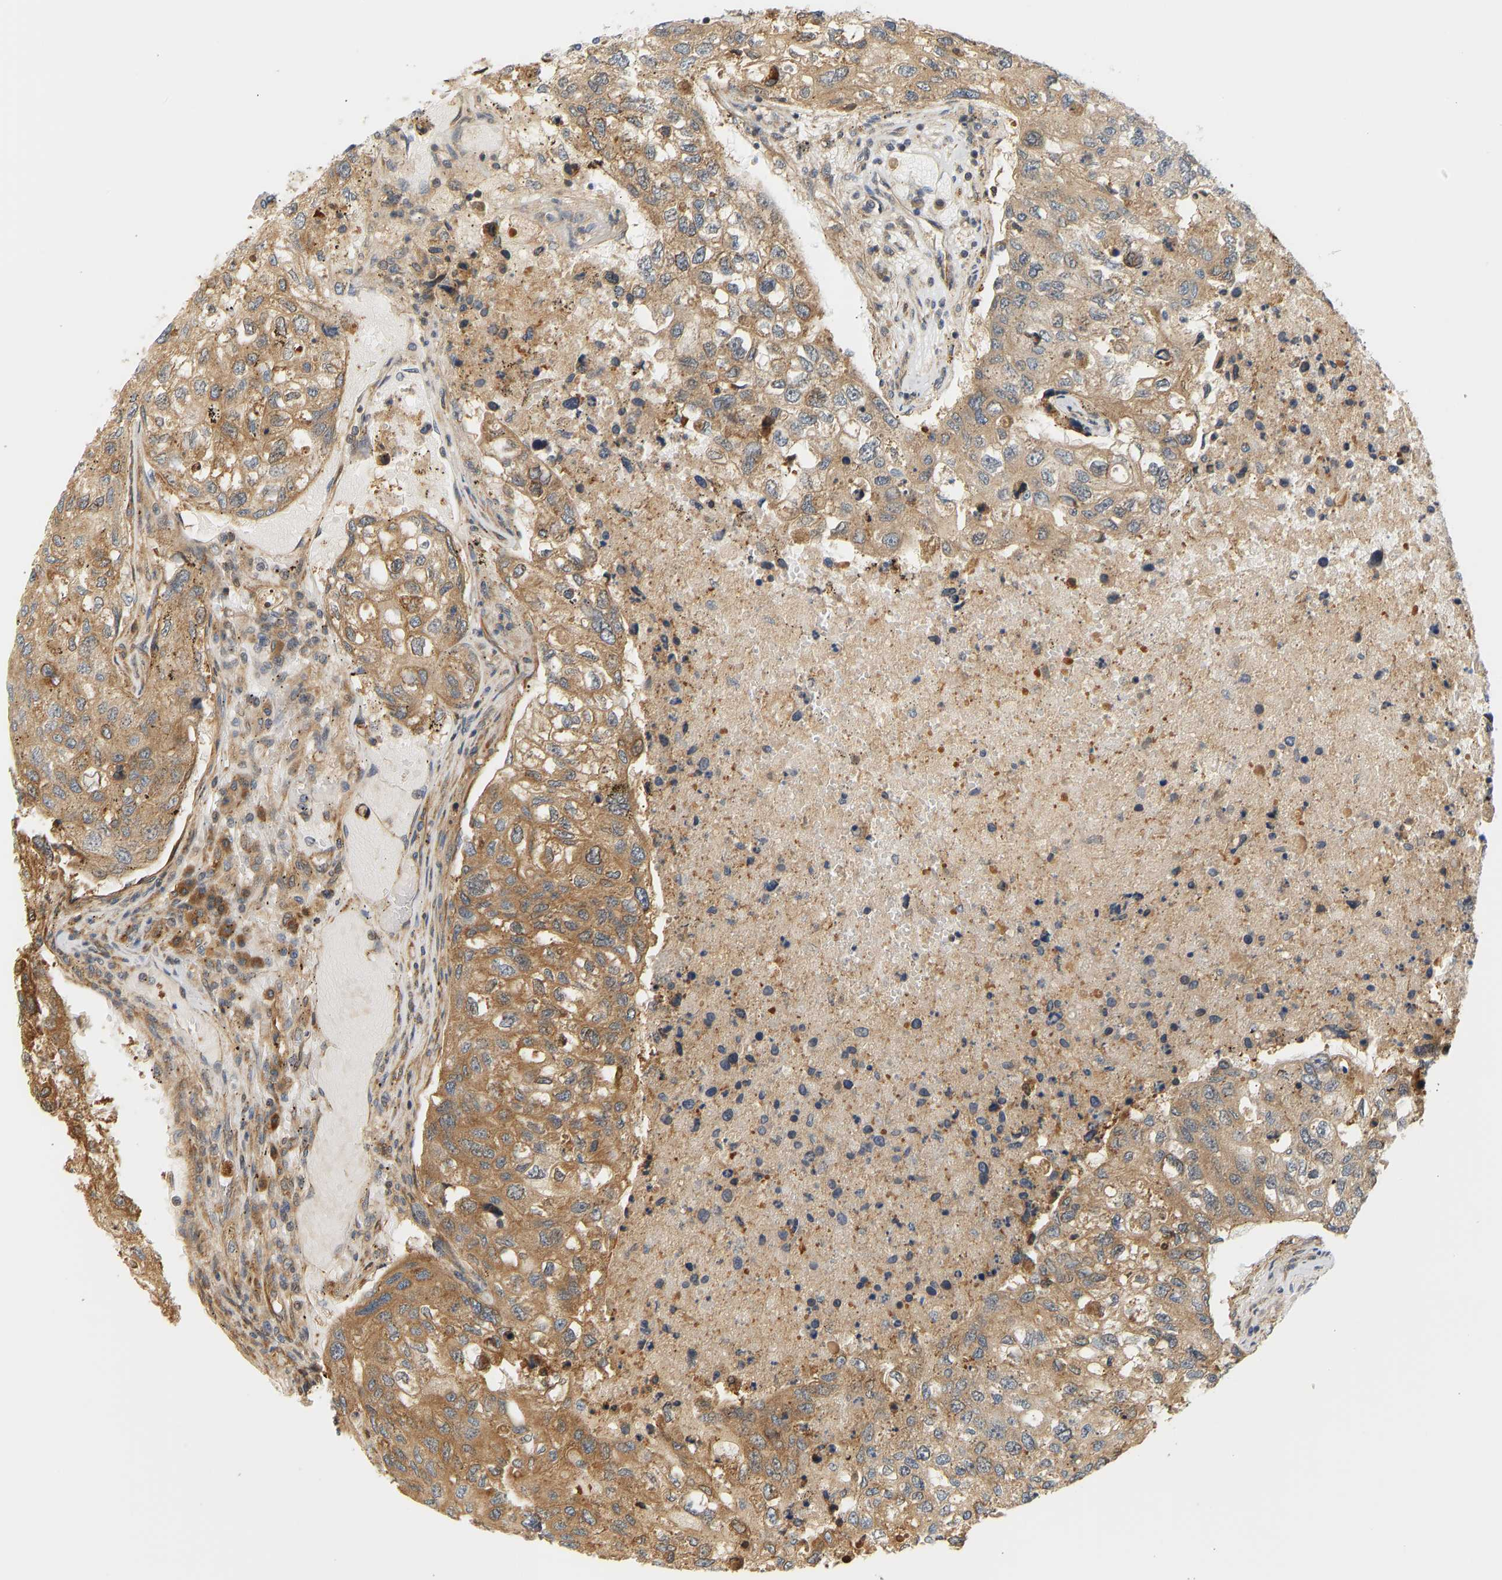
{"staining": {"intensity": "moderate", "quantity": ">75%", "location": "cytoplasmic/membranous"}, "tissue": "urothelial cancer", "cell_type": "Tumor cells", "image_type": "cancer", "snomed": [{"axis": "morphology", "description": "Urothelial carcinoma, High grade"}, {"axis": "topography", "description": "Lymph node"}, {"axis": "topography", "description": "Urinary bladder"}], "caption": "A brown stain labels moderate cytoplasmic/membranous positivity of a protein in urothelial cancer tumor cells.", "gene": "CEP57", "patient": {"sex": "male", "age": 51}}